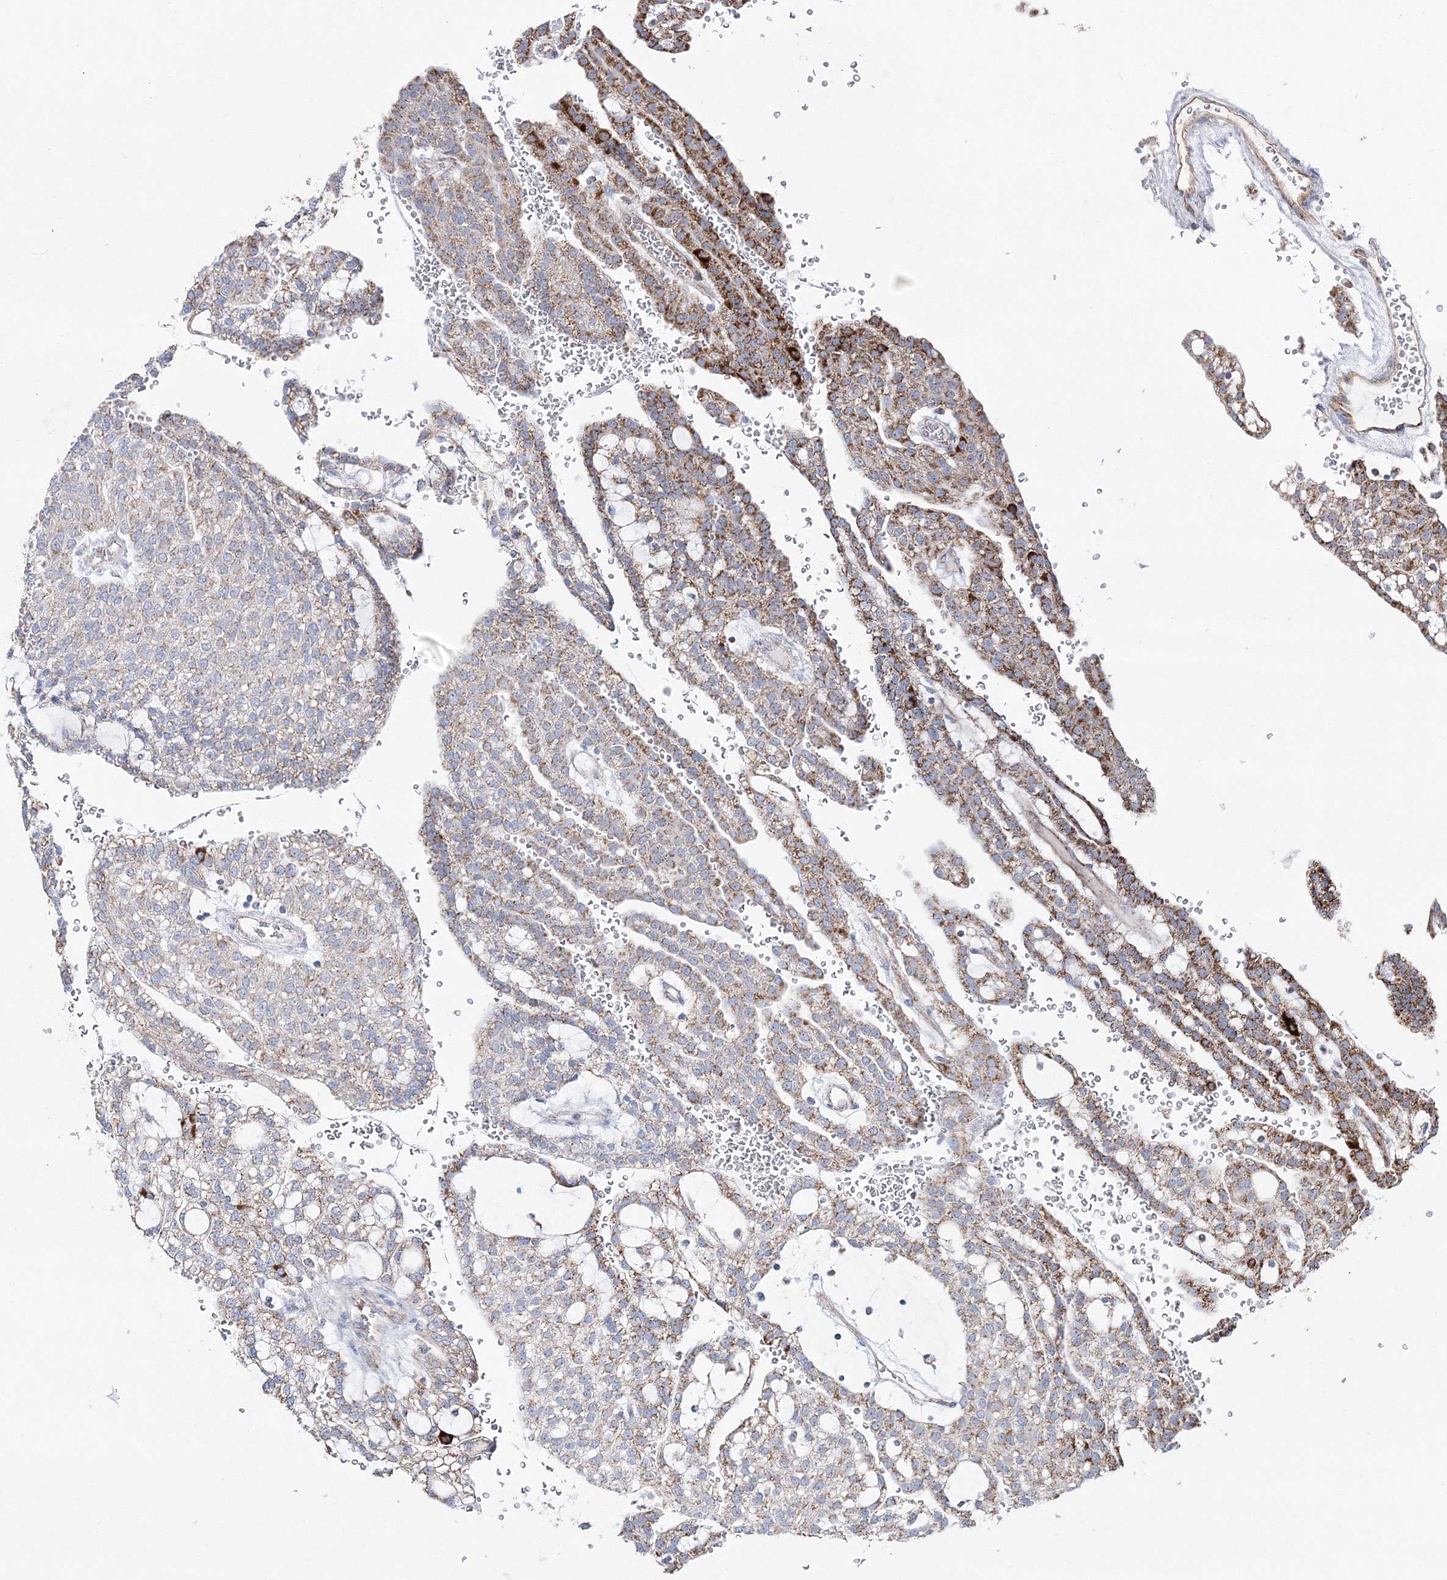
{"staining": {"intensity": "strong", "quantity": "25%-75%", "location": "cytoplasmic/membranous"}, "tissue": "renal cancer", "cell_type": "Tumor cells", "image_type": "cancer", "snomed": [{"axis": "morphology", "description": "Adenocarcinoma, NOS"}, {"axis": "topography", "description": "Kidney"}], "caption": "Human adenocarcinoma (renal) stained with a brown dye displays strong cytoplasmic/membranous positive expression in about 25%-75% of tumor cells.", "gene": "HIBCH", "patient": {"sex": "male", "age": 63}}